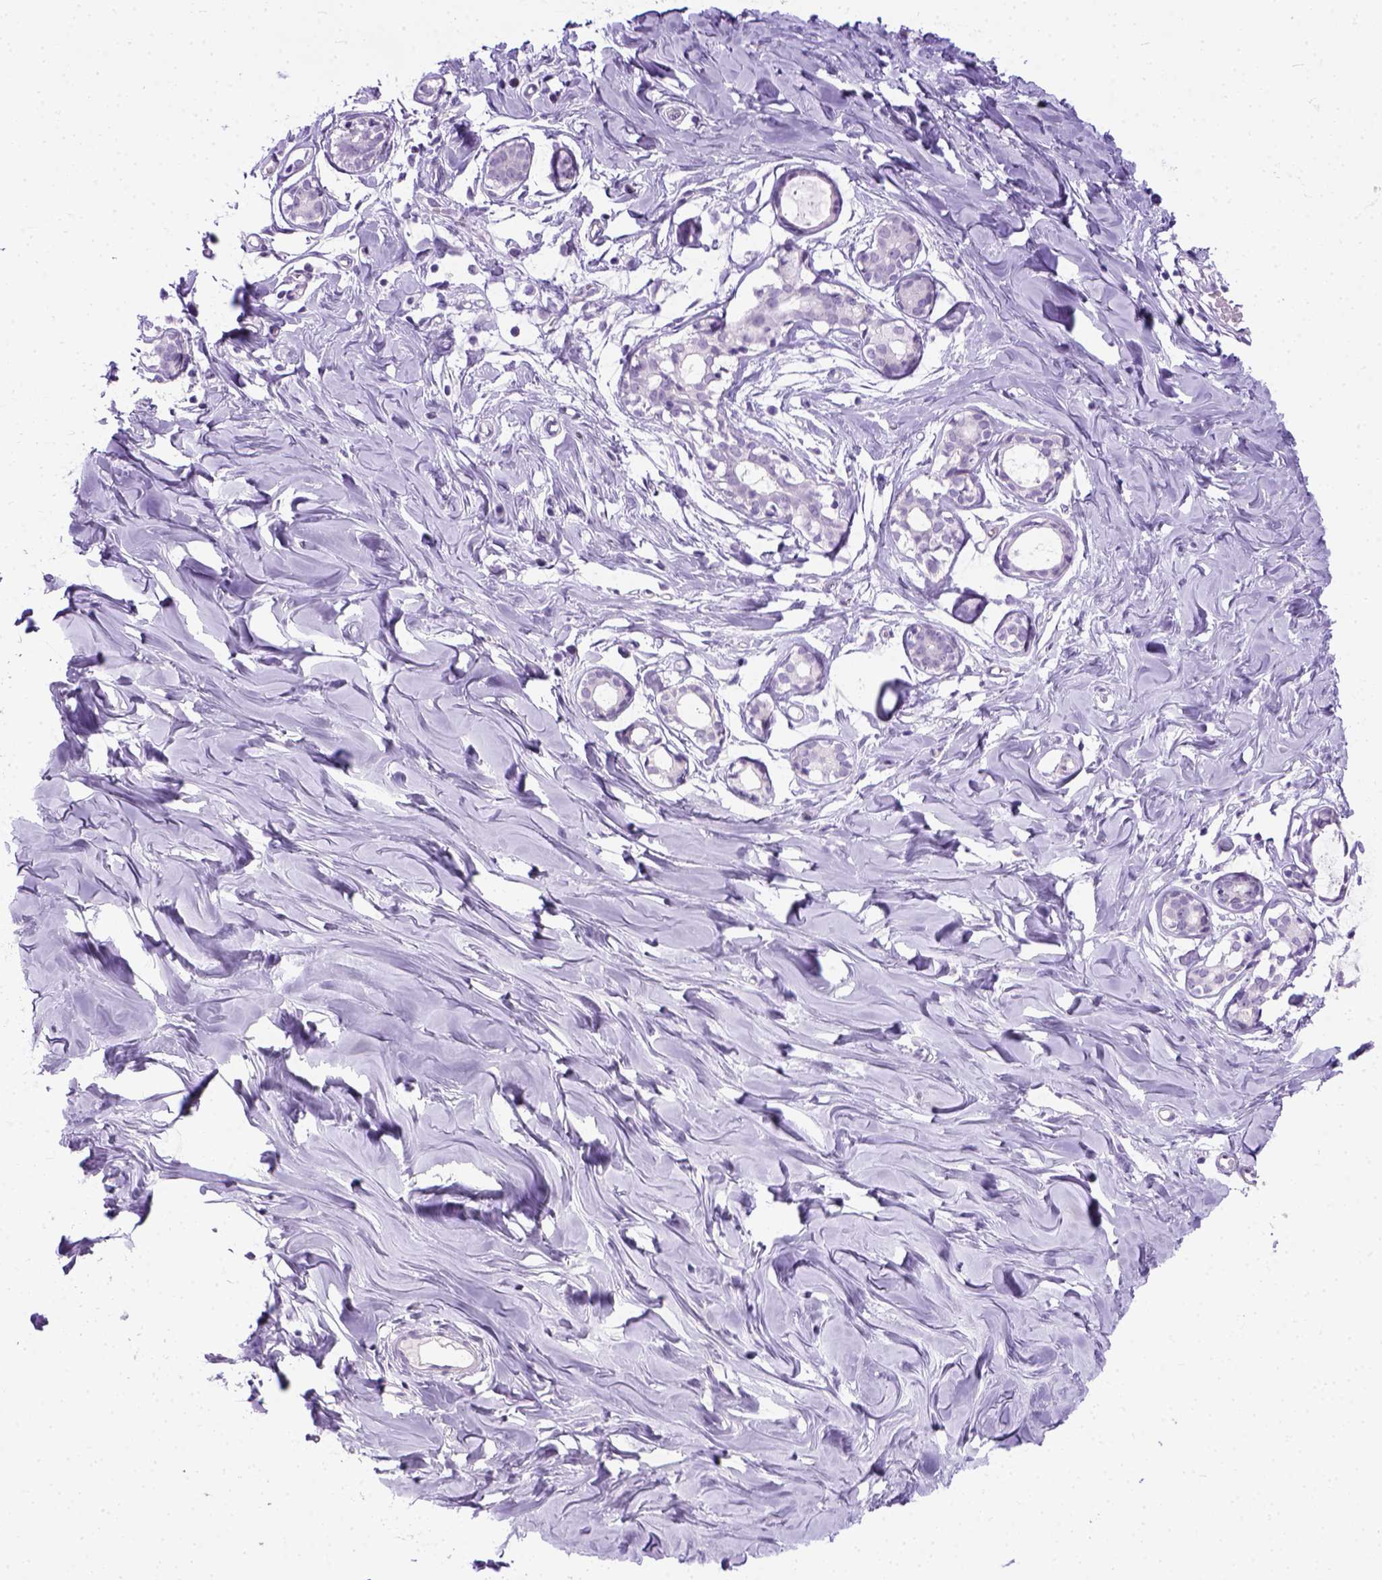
{"staining": {"intensity": "negative", "quantity": "none", "location": "none"}, "tissue": "breast", "cell_type": "Adipocytes", "image_type": "normal", "snomed": [{"axis": "morphology", "description": "Normal tissue, NOS"}, {"axis": "topography", "description": "Breast"}], "caption": "Protein analysis of unremarkable breast exhibits no significant staining in adipocytes. (Stains: DAB (3,3'-diaminobenzidine) immunohistochemistry (IHC) with hematoxylin counter stain, Microscopy: brightfield microscopy at high magnification).", "gene": "FAM184B", "patient": {"sex": "female", "age": 27}}